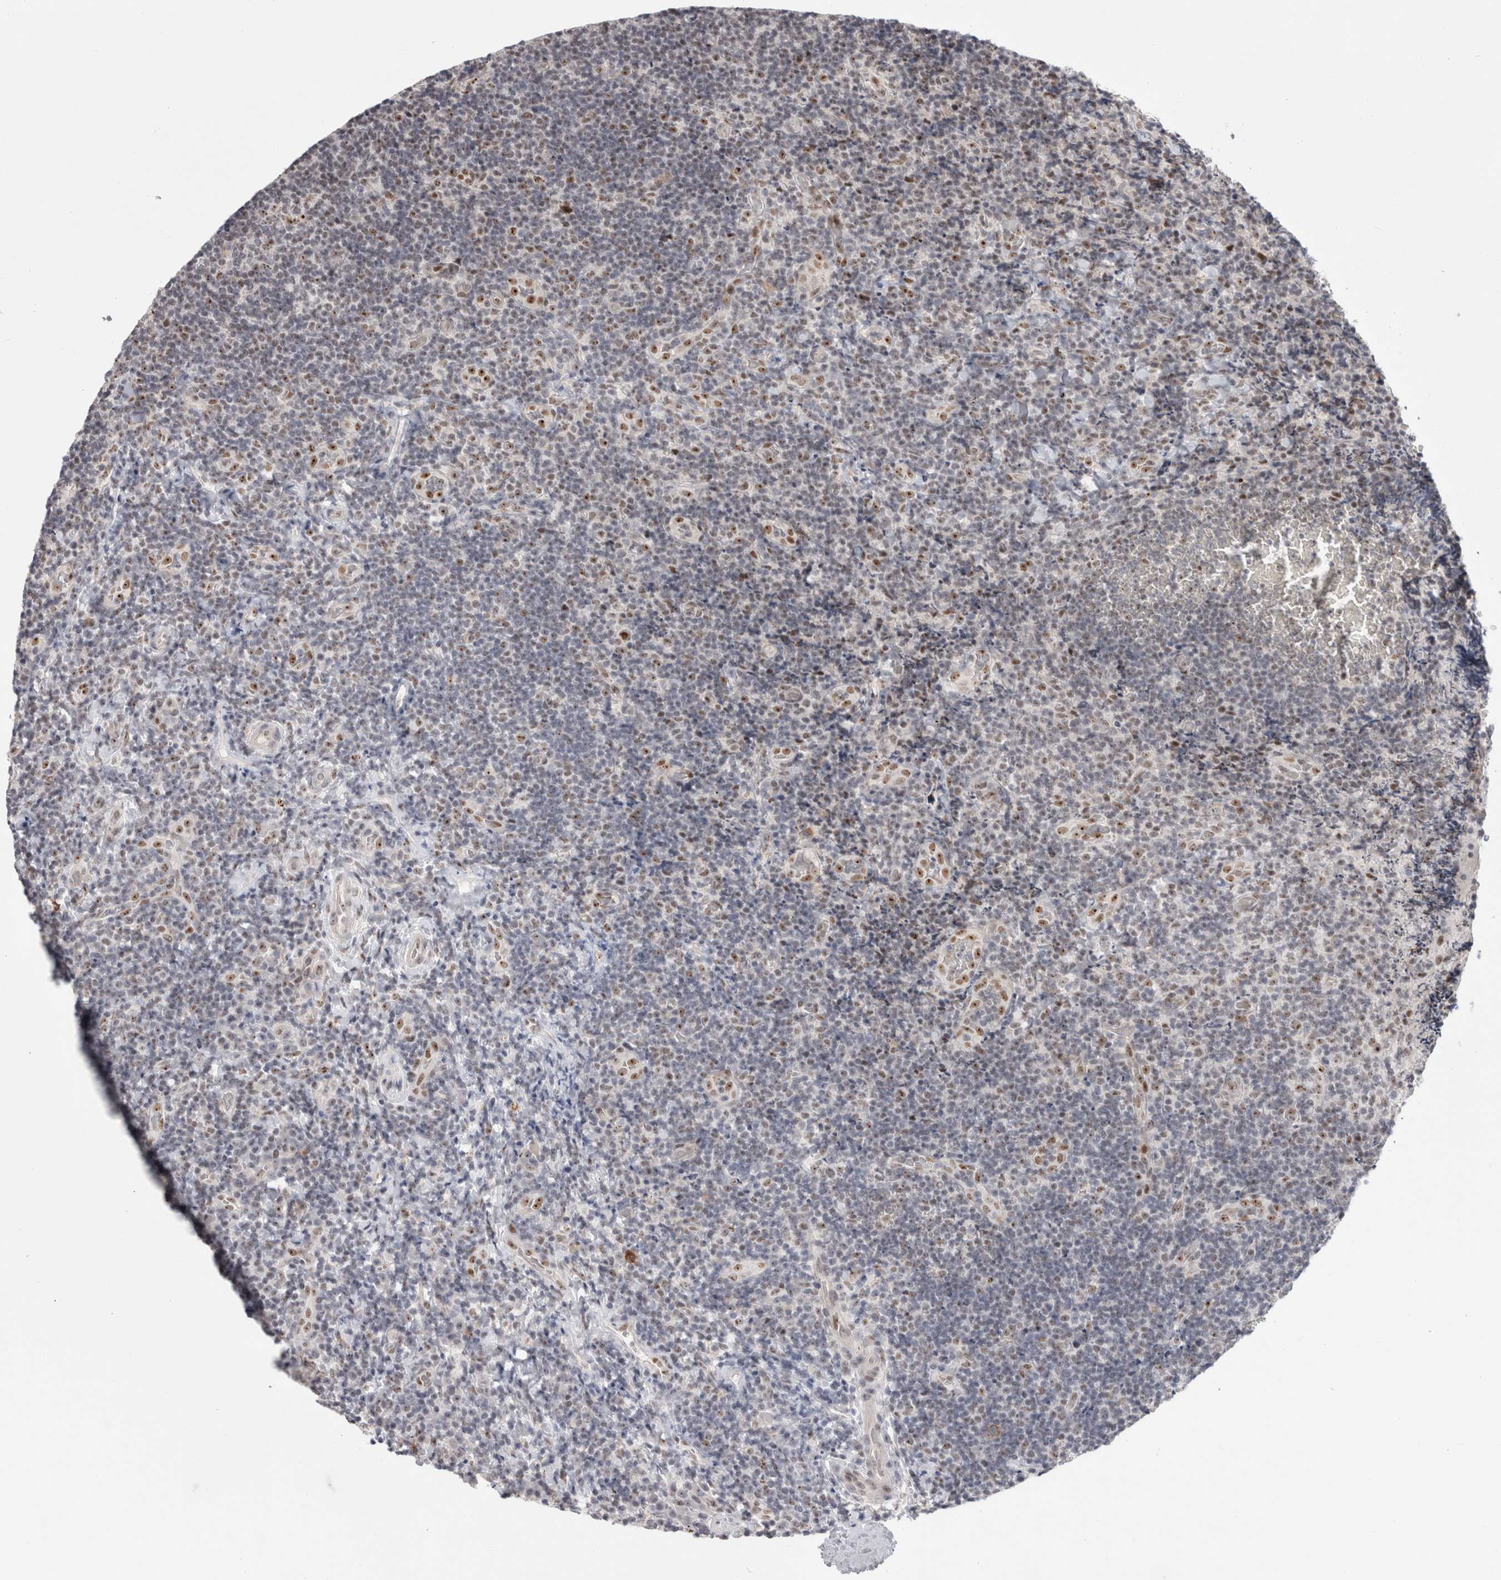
{"staining": {"intensity": "weak", "quantity": "<25%", "location": "nuclear"}, "tissue": "lymphoma", "cell_type": "Tumor cells", "image_type": "cancer", "snomed": [{"axis": "morphology", "description": "Malignant lymphoma, non-Hodgkin's type, High grade"}, {"axis": "topography", "description": "Tonsil"}], "caption": "Immunohistochemistry micrograph of human malignant lymphoma, non-Hodgkin's type (high-grade) stained for a protein (brown), which reveals no positivity in tumor cells. (Stains: DAB (3,3'-diaminobenzidine) immunohistochemistry with hematoxylin counter stain, Microscopy: brightfield microscopy at high magnification).", "gene": "SENP6", "patient": {"sex": "female", "age": 36}}